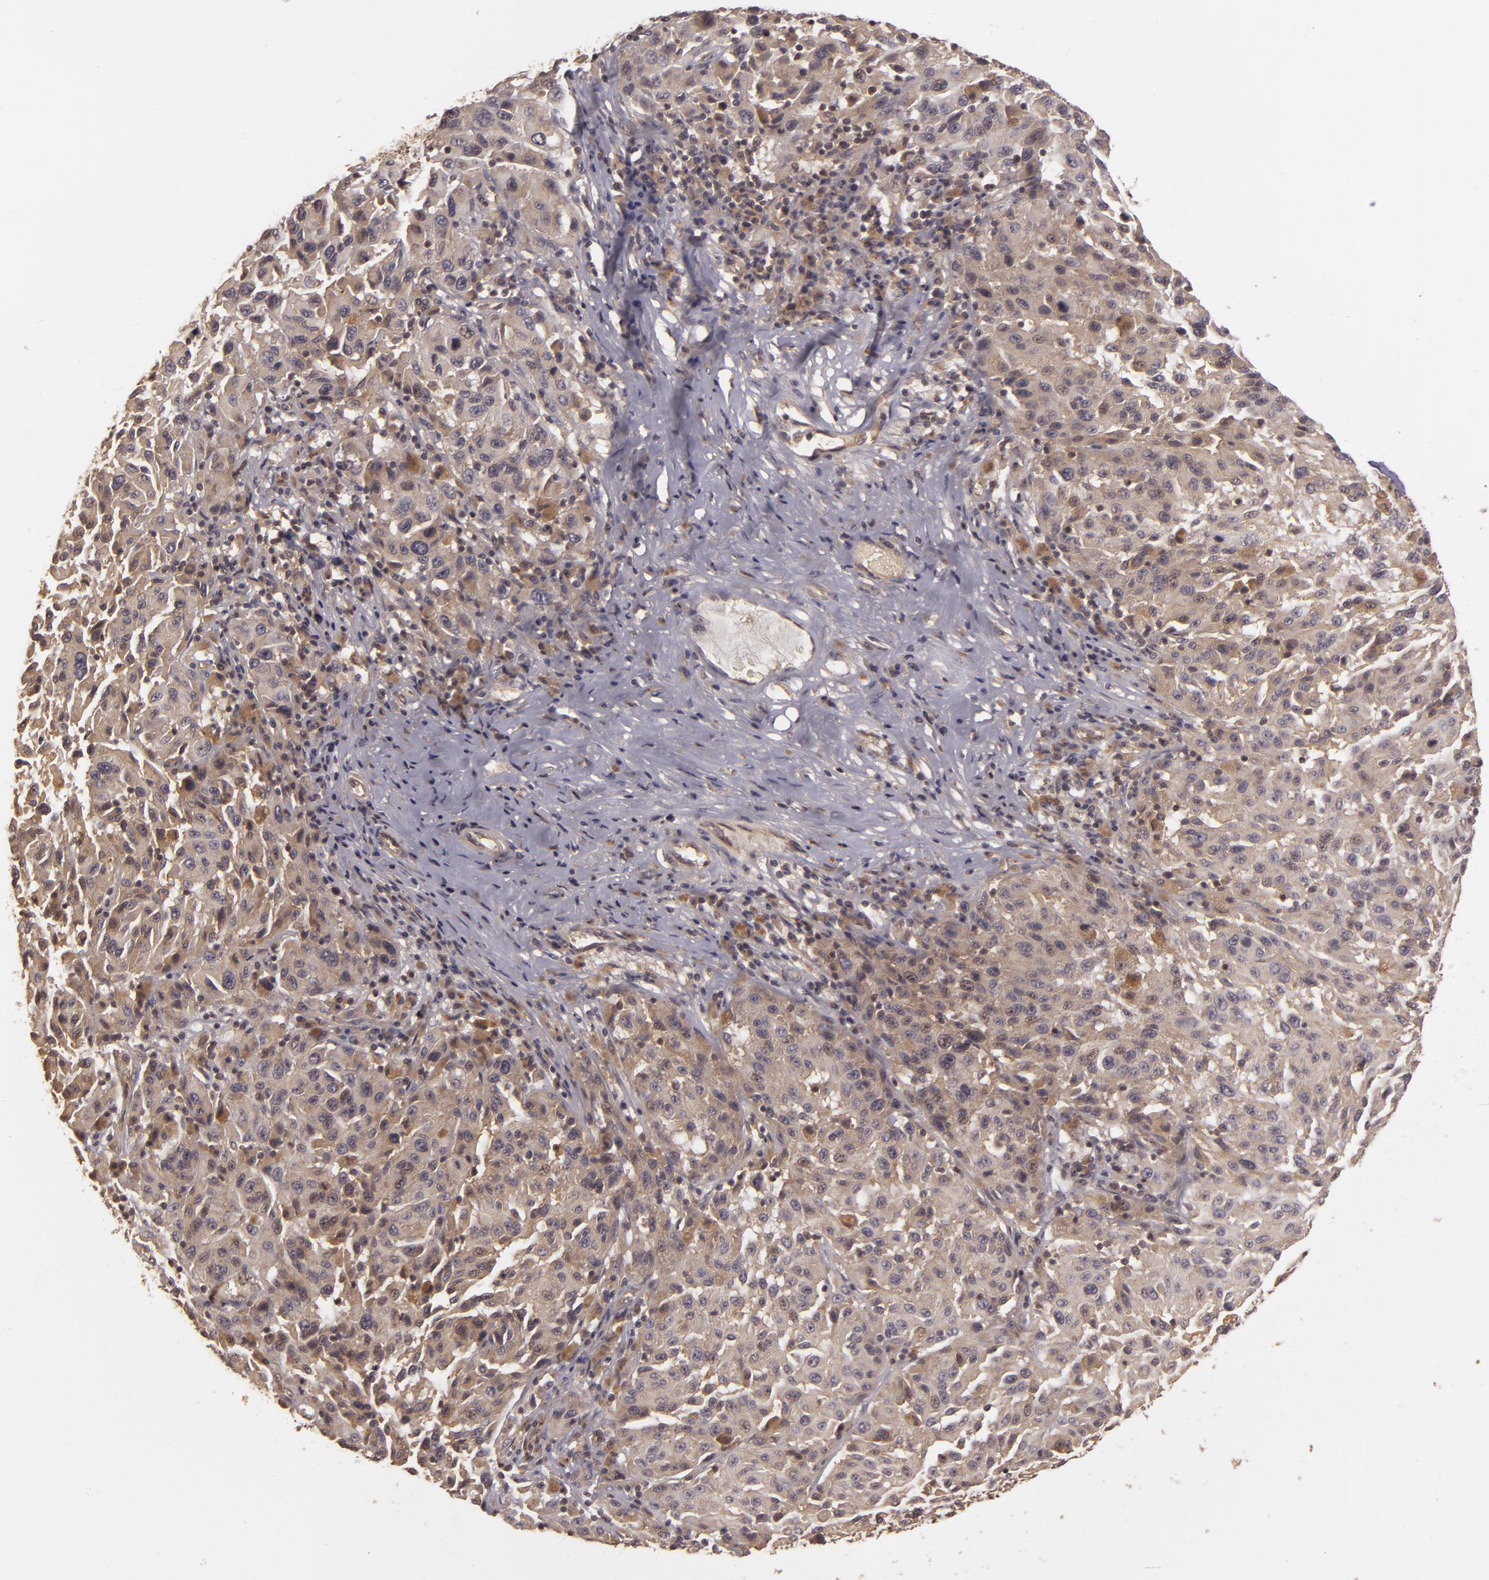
{"staining": {"intensity": "moderate", "quantity": ">75%", "location": "cytoplasmic/membranous"}, "tissue": "melanoma", "cell_type": "Tumor cells", "image_type": "cancer", "snomed": [{"axis": "morphology", "description": "Malignant melanoma, NOS"}, {"axis": "topography", "description": "Skin"}], "caption": "Protein expression analysis of human melanoma reveals moderate cytoplasmic/membranous positivity in about >75% of tumor cells.", "gene": "HRAS", "patient": {"sex": "female", "age": 77}}